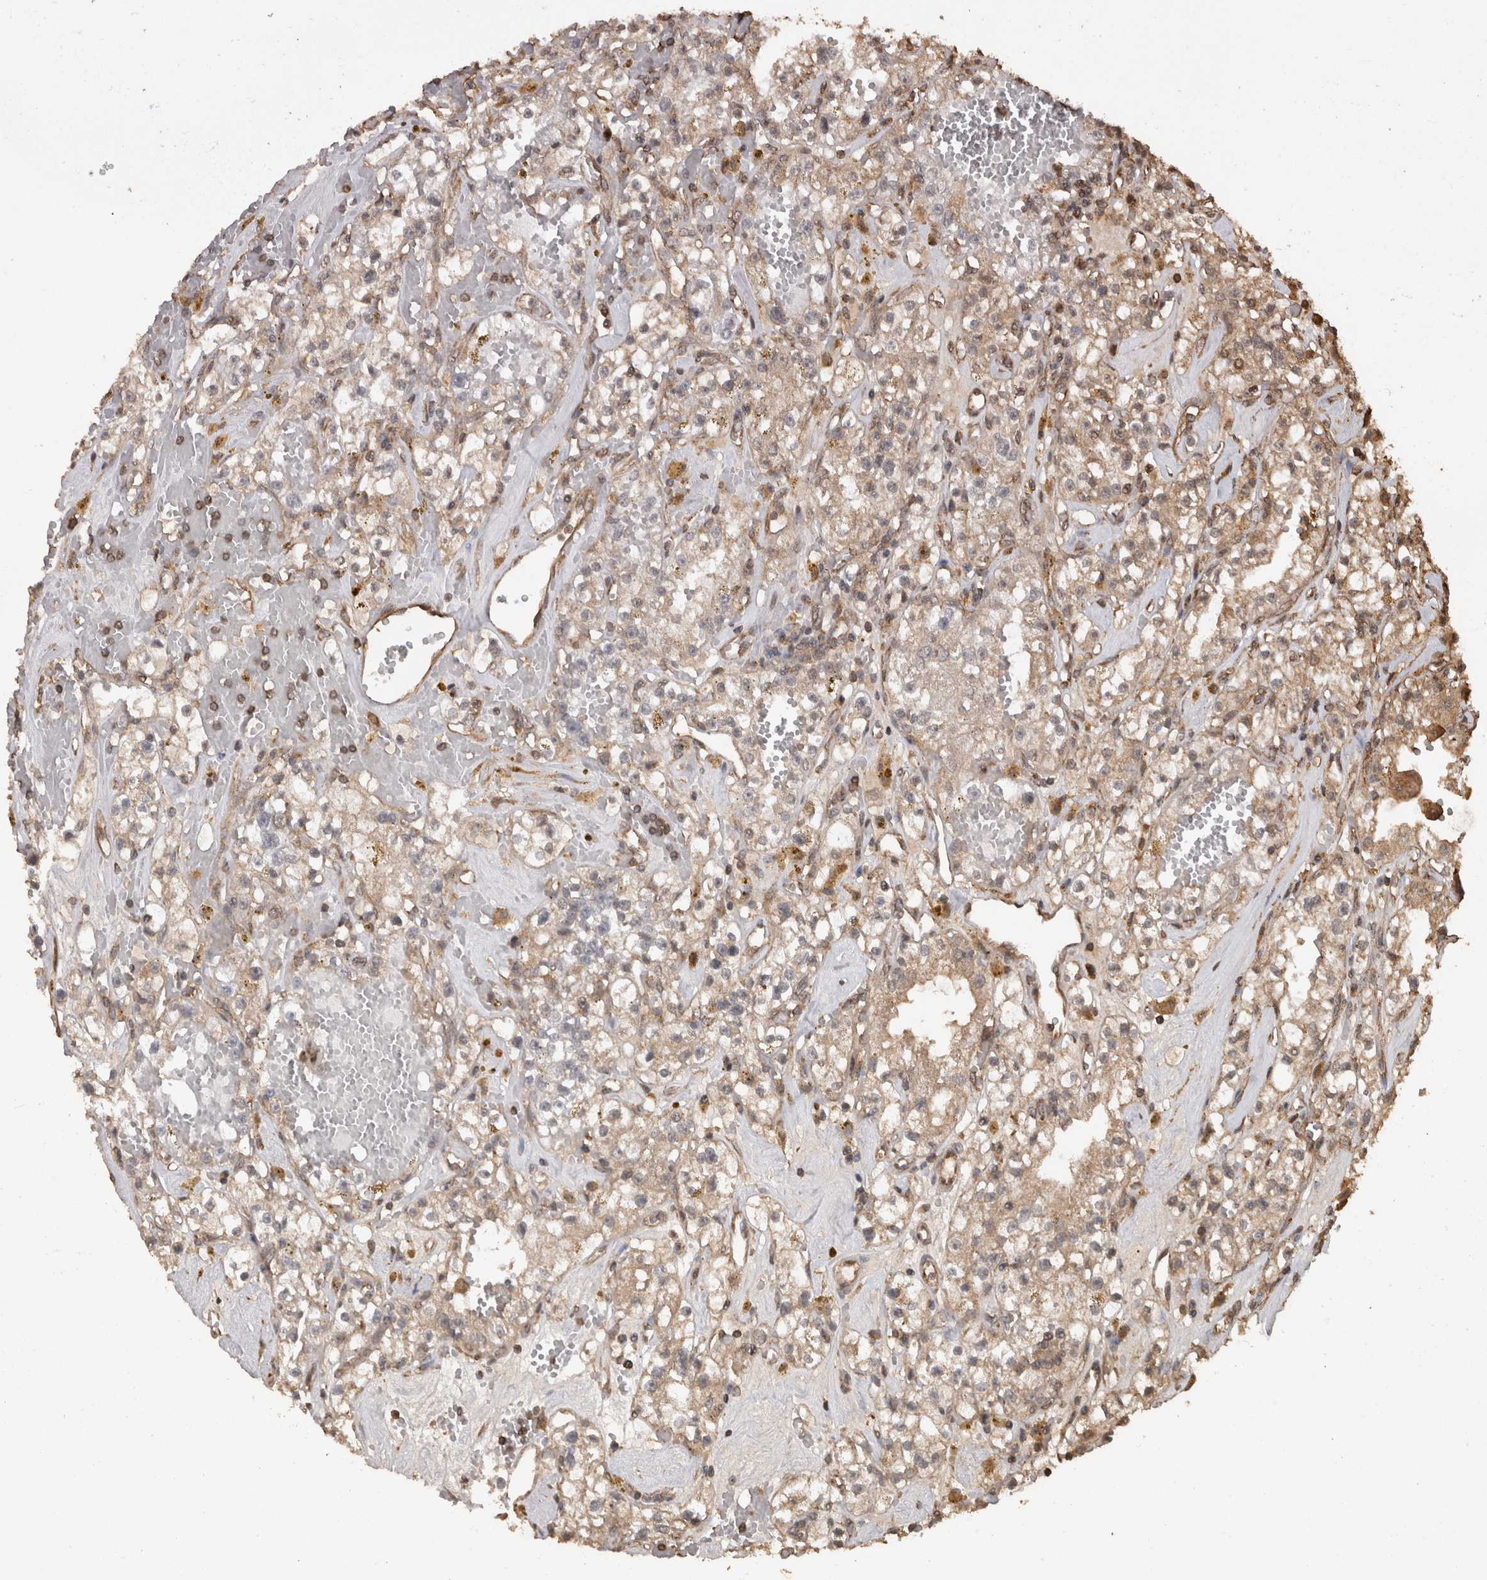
{"staining": {"intensity": "moderate", "quantity": ">75%", "location": "cytoplasmic/membranous"}, "tissue": "renal cancer", "cell_type": "Tumor cells", "image_type": "cancer", "snomed": [{"axis": "morphology", "description": "Adenocarcinoma, NOS"}, {"axis": "topography", "description": "Kidney"}], "caption": "Moderate cytoplasmic/membranous expression is present in approximately >75% of tumor cells in renal cancer (adenocarcinoma).", "gene": "PINK1", "patient": {"sex": "male", "age": 56}}